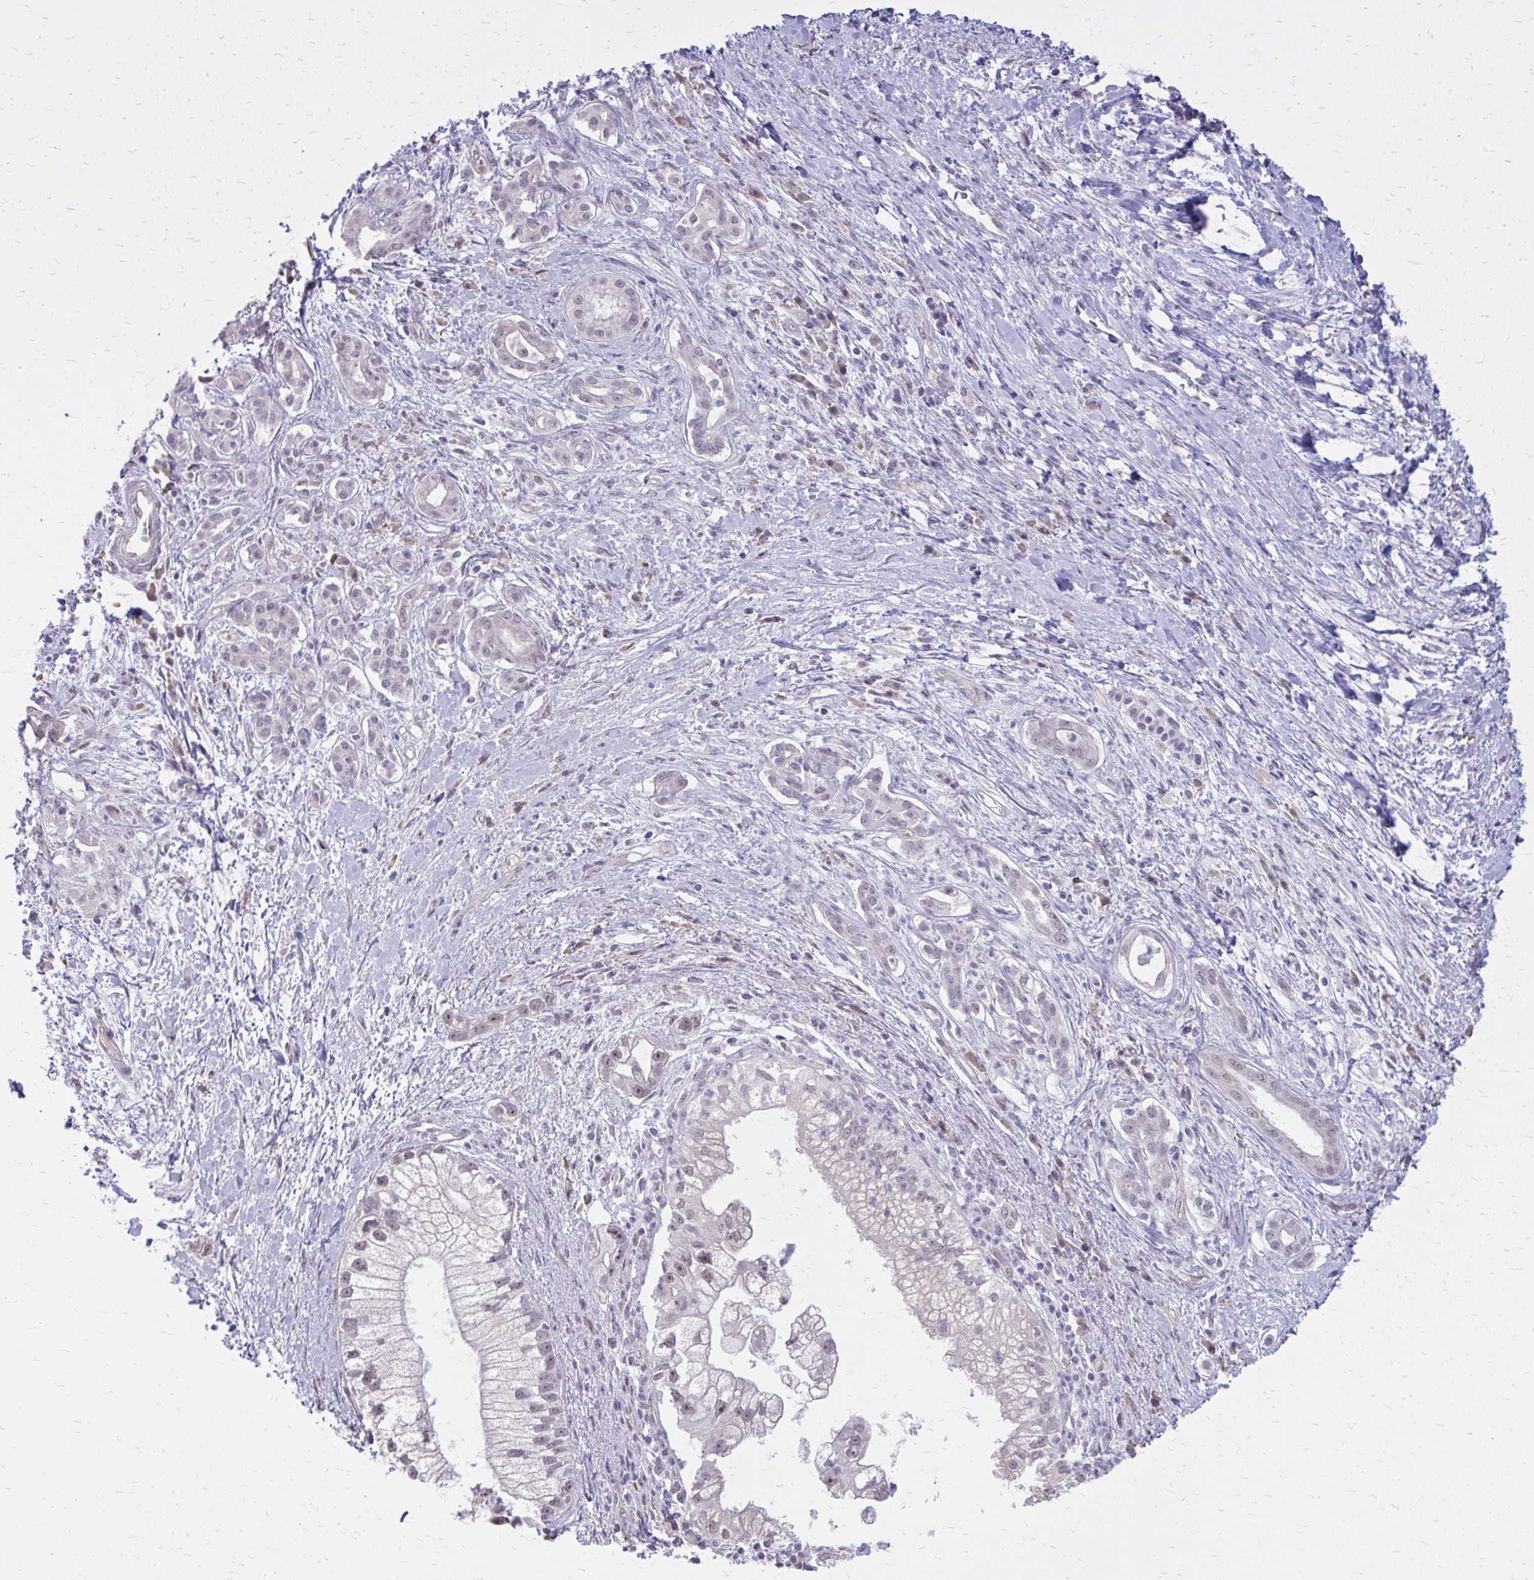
{"staining": {"intensity": "moderate", "quantity": "<25%", "location": "nuclear"}, "tissue": "pancreatic cancer", "cell_type": "Tumor cells", "image_type": "cancer", "snomed": [{"axis": "morphology", "description": "Adenocarcinoma, NOS"}, {"axis": "topography", "description": "Pancreas"}], "caption": "Protein expression analysis of pancreatic cancer displays moderate nuclear staining in approximately <25% of tumor cells.", "gene": "PLCB1", "patient": {"sex": "male", "age": 70}}